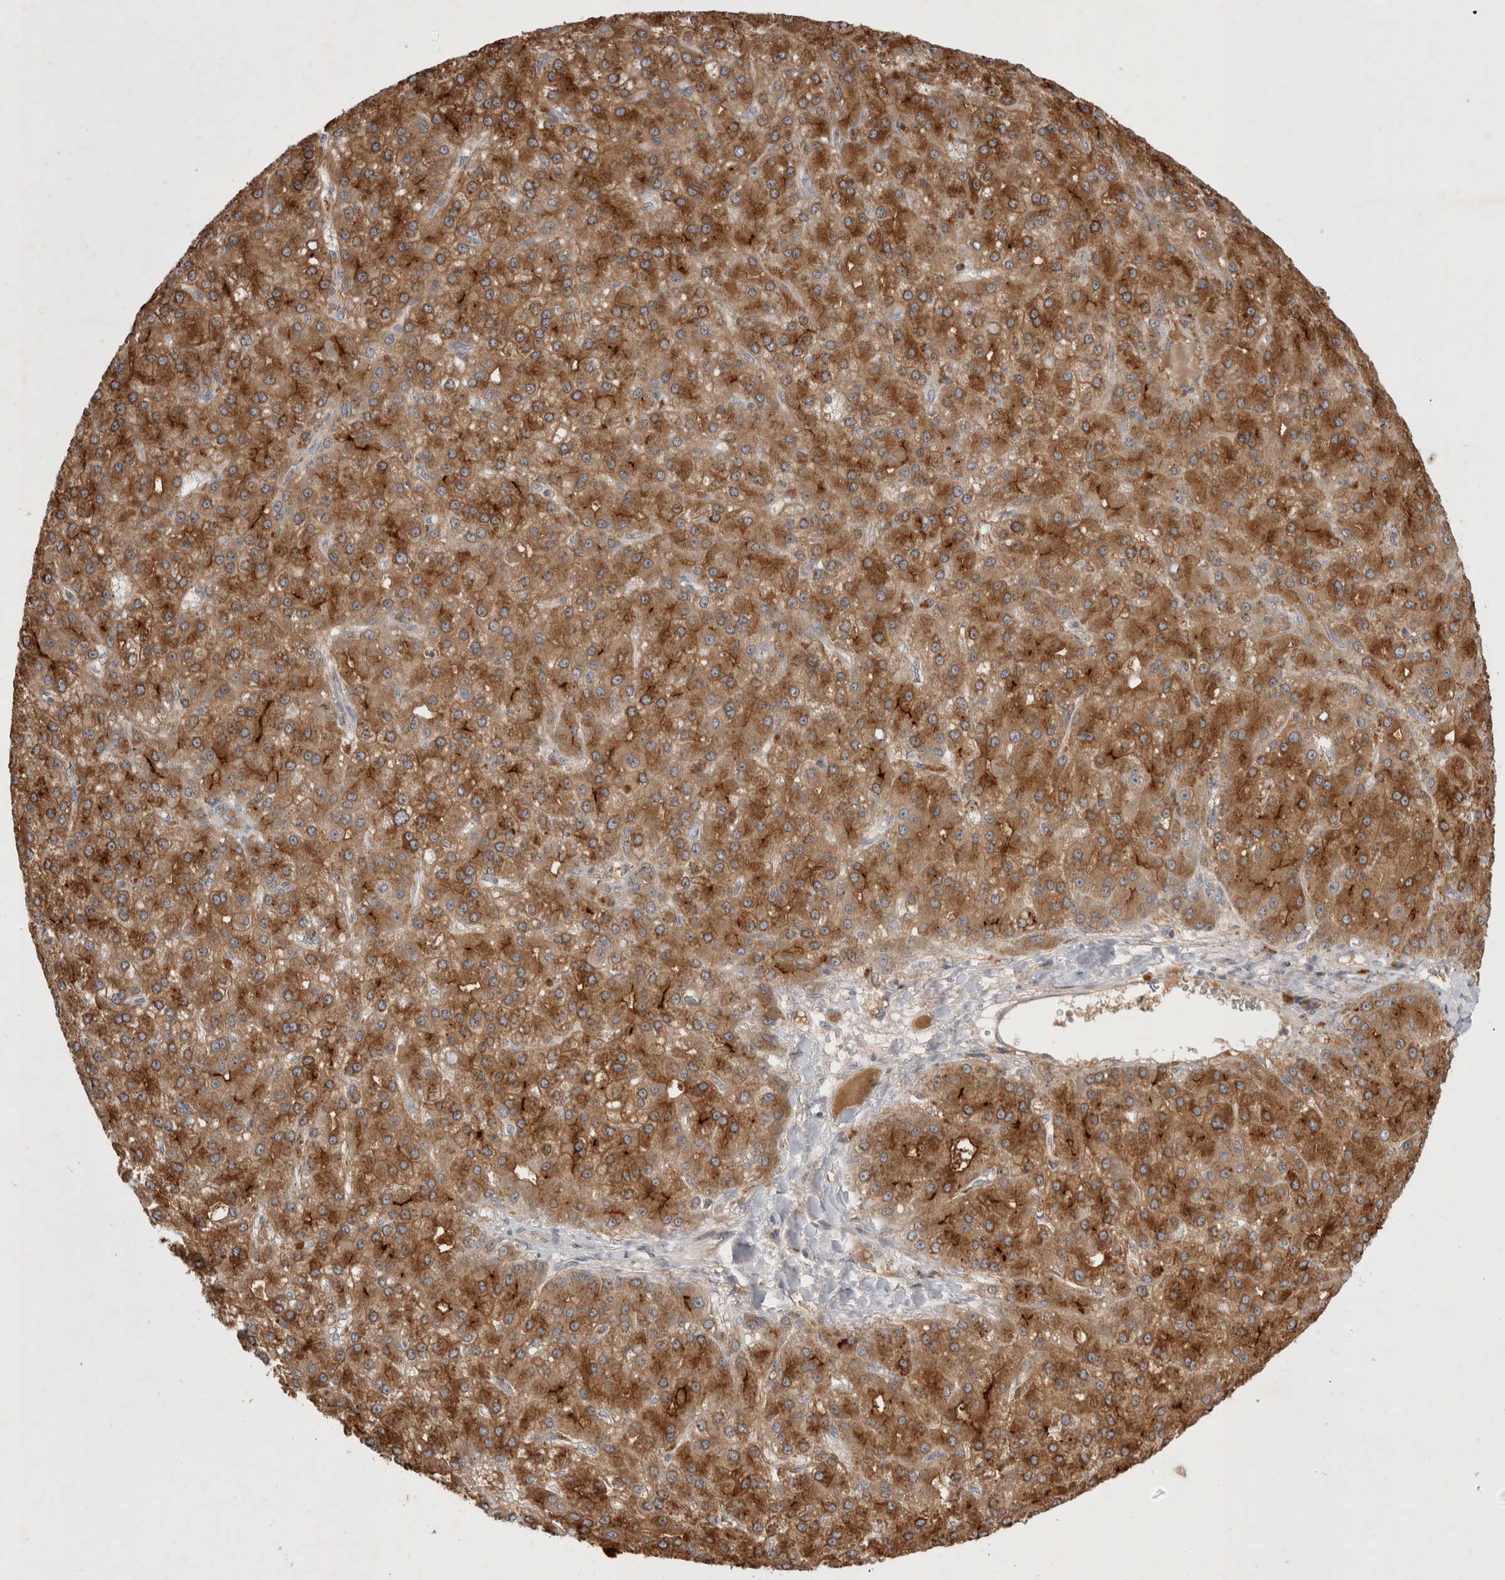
{"staining": {"intensity": "strong", "quantity": ">75%", "location": "cytoplasmic/membranous"}, "tissue": "liver cancer", "cell_type": "Tumor cells", "image_type": "cancer", "snomed": [{"axis": "morphology", "description": "Carcinoma, Hepatocellular, NOS"}, {"axis": "topography", "description": "Liver"}], "caption": "A high-resolution micrograph shows immunohistochemistry staining of liver hepatocellular carcinoma, which shows strong cytoplasmic/membranous expression in about >75% of tumor cells.", "gene": "PLEKHM1", "patient": {"sex": "male", "age": 67}}